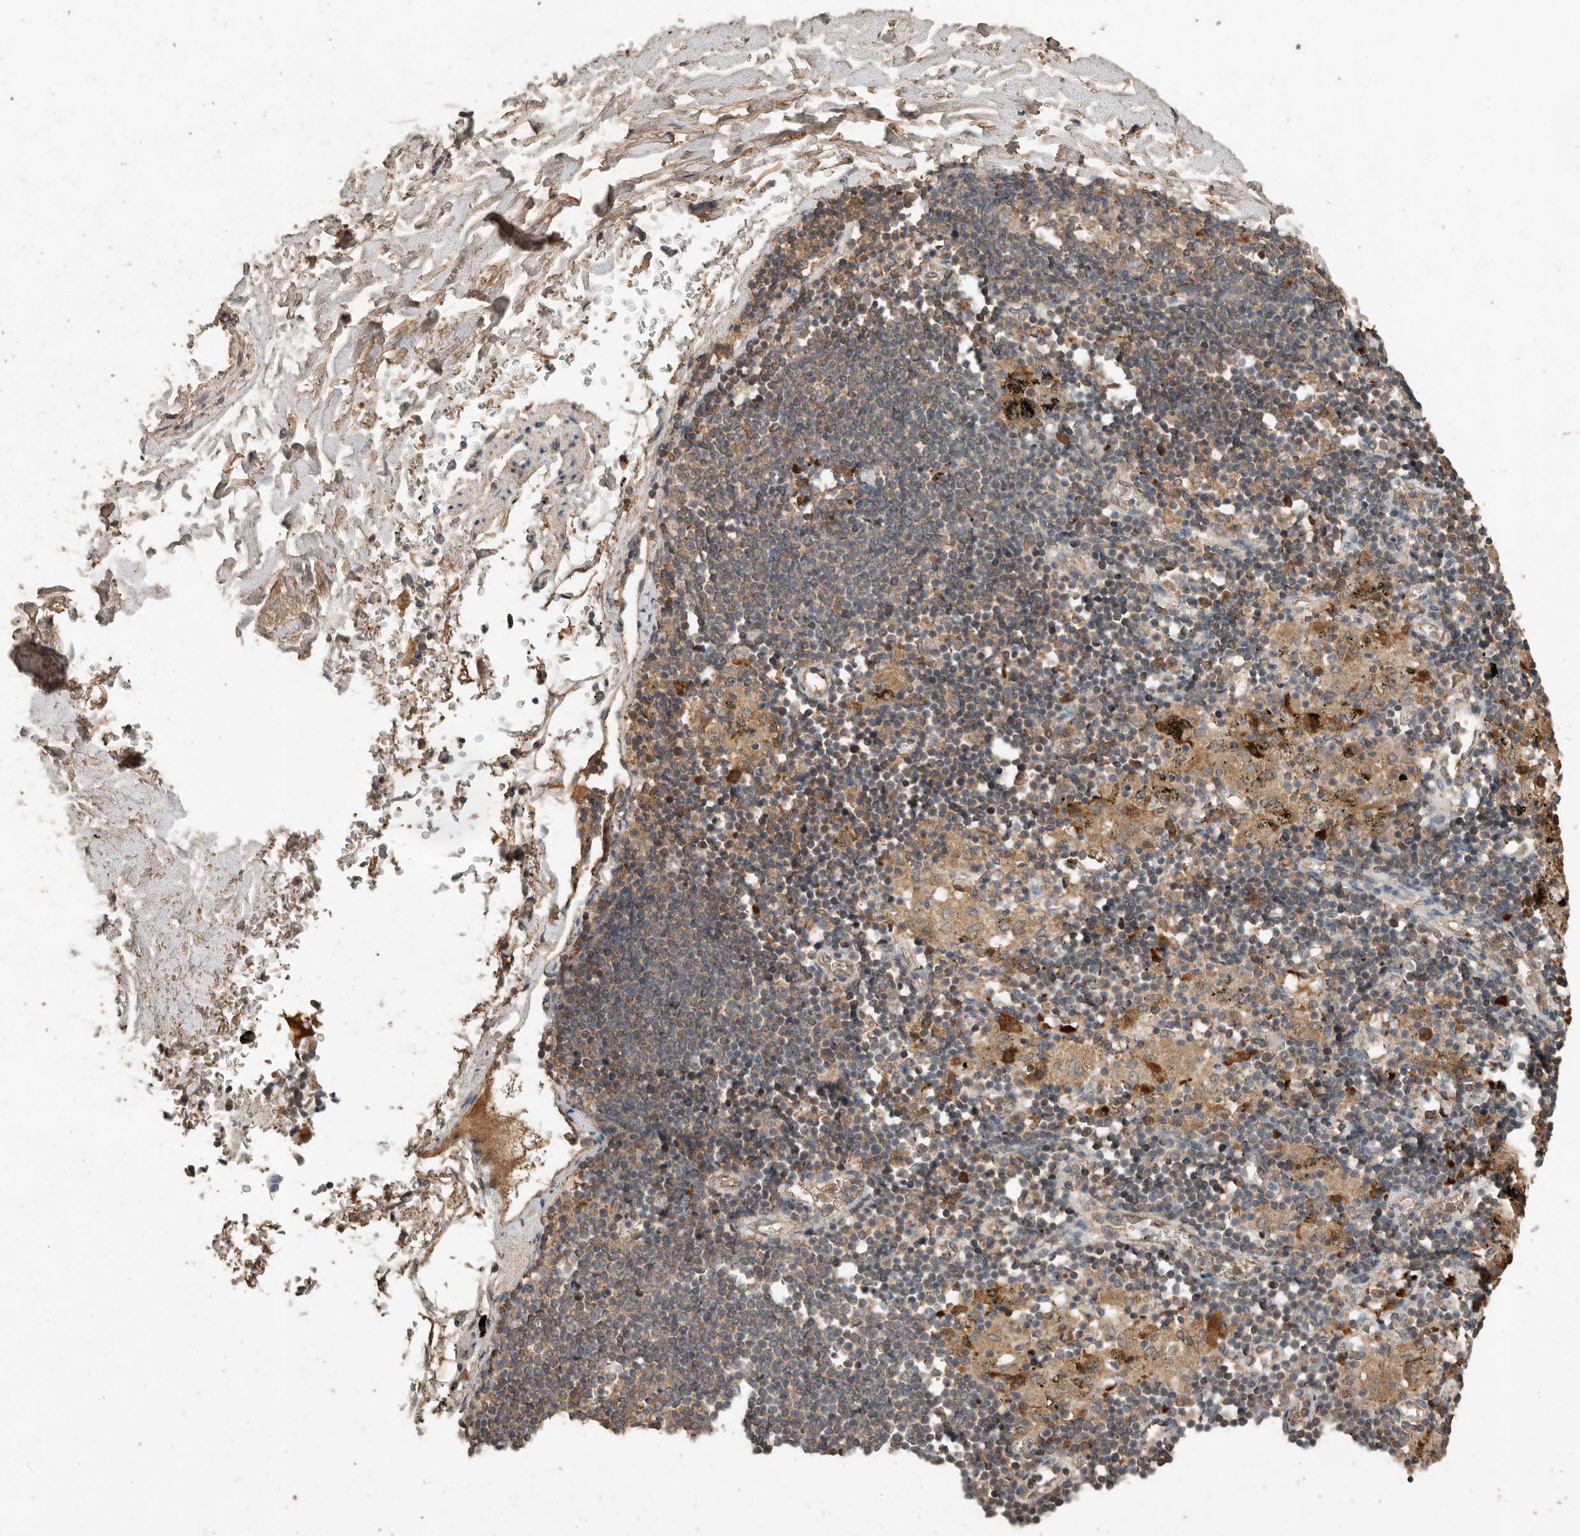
{"staining": {"intensity": "weak", "quantity": ">75%", "location": "cytoplasmic/membranous"}, "tissue": "adipose tissue", "cell_type": "Adipocytes", "image_type": "normal", "snomed": [{"axis": "morphology", "description": "Normal tissue, NOS"}, {"axis": "topography", "description": "Cartilage tissue"}, {"axis": "topography", "description": "Lung"}], "caption": "High-magnification brightfield microscopy of normal adipose tissue stained with DAB (3,3'-diaminobenzidine) (brown) and counterstained with hematoxylin (blue). adipocytes exhibit weak cytoplasmic/membranous staining is appreciated in about>75% of cells. (DAB (3,3'-diaminobenzidine) IHC with brightfield microscopy, high magnification).", "gene": "CTF1", "patient": {"sex": "female", "age": 77}}